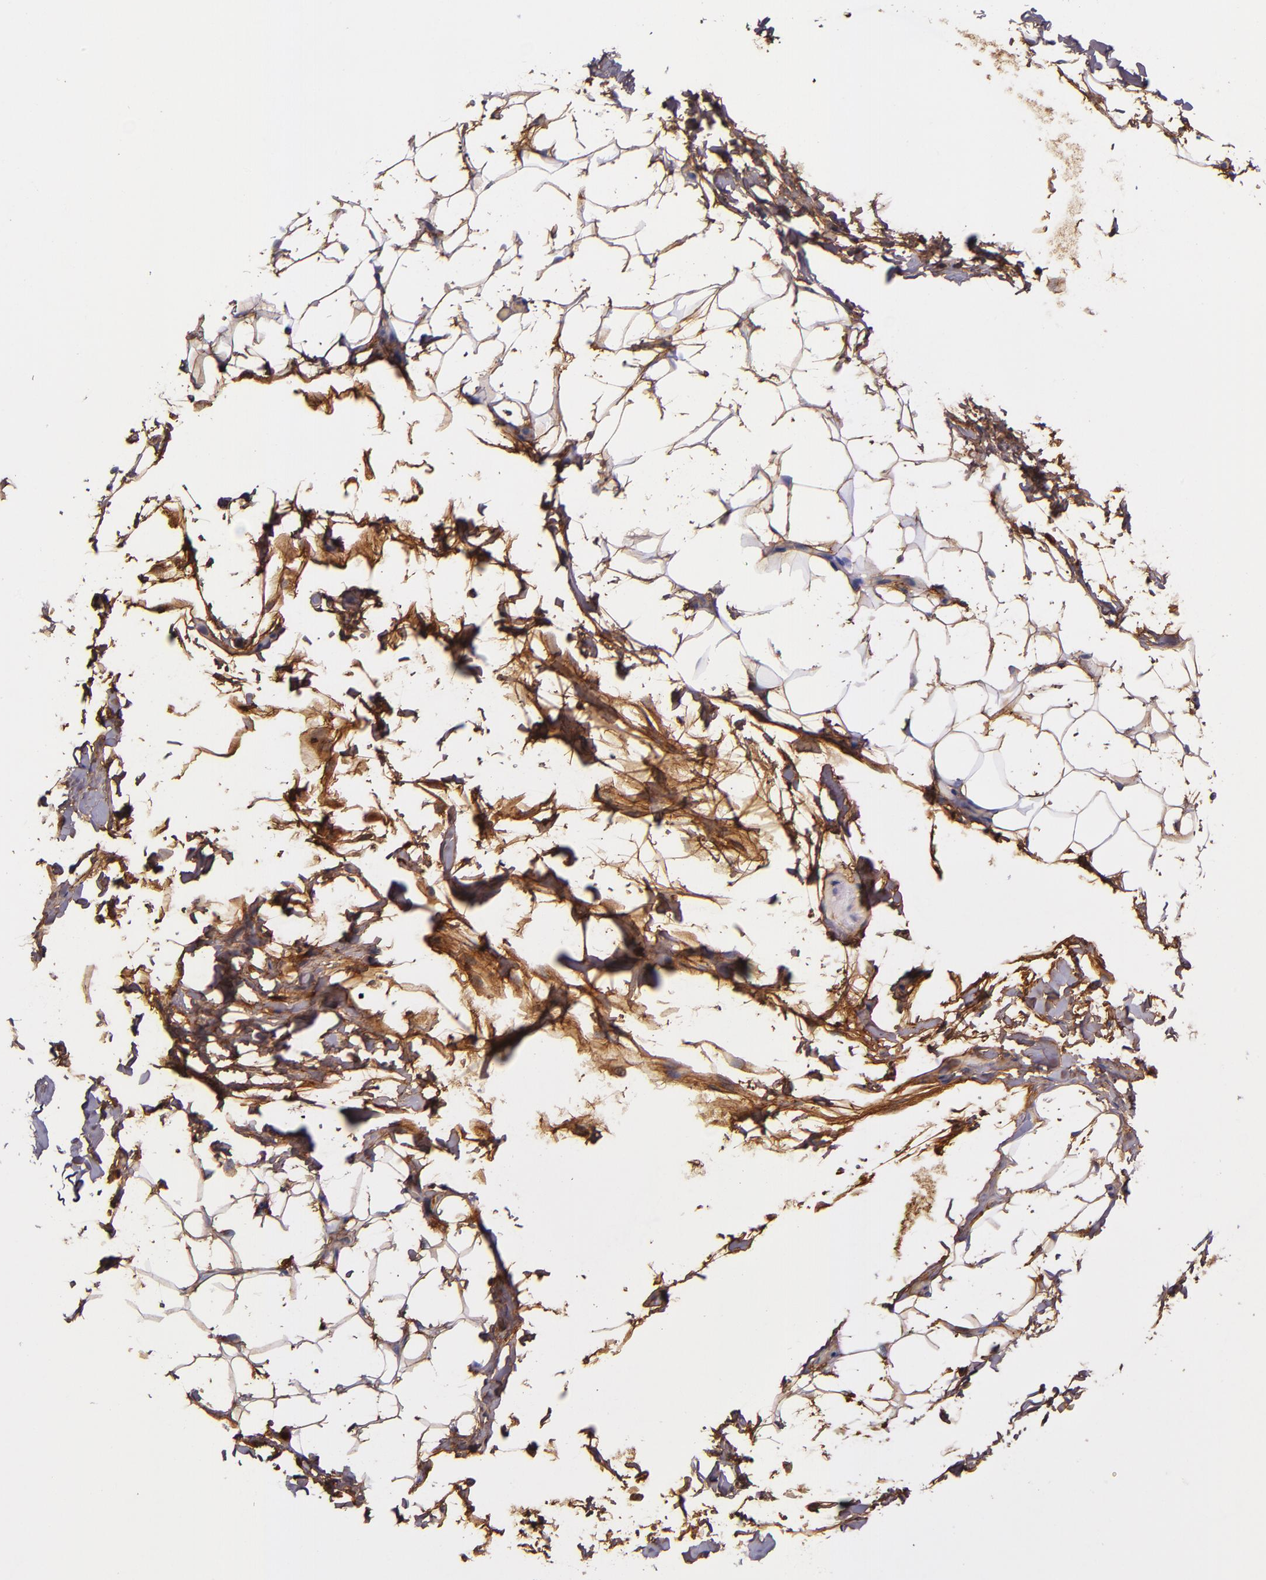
{"staining": {"intensity": "moderate", "quantity": ">75%", "location": "cytoplasmic/membranous"}, "tissue": "adipose tissue", "cell_type": "Adipocytes", "image_type": "normal", "snomed": [{"axis": "morphology", "description": "Normal tissue, NOS"}, {"axis": "topography", "description": "Soft tissue"}], "caption": "The immunohistochemical stain highlights moderate cytoplasmic/membranous expression in adipocytes of unremarkable adipose tissue.", "gene": "CLEC3B", "patient": {"sex": "male", "age": 26}}